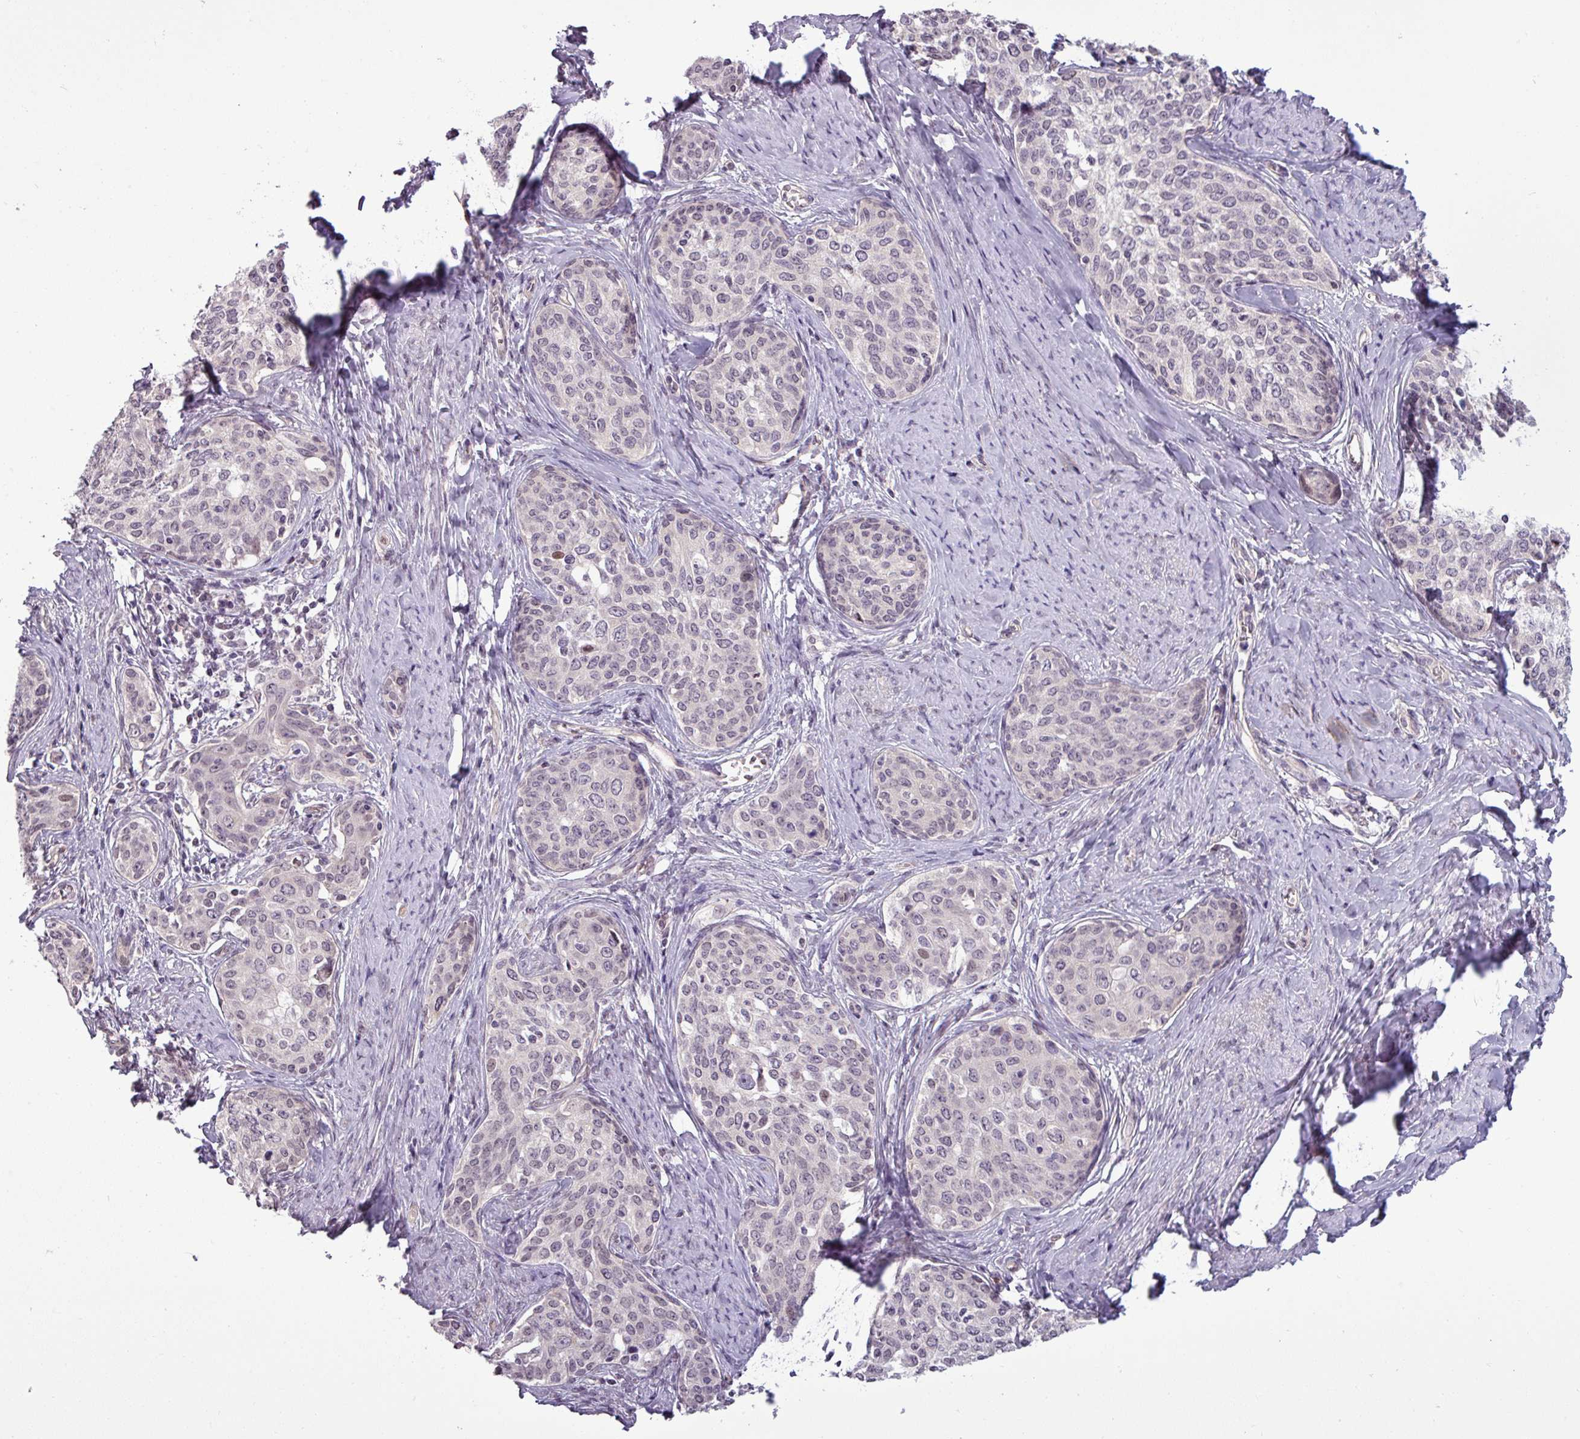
{"staining": {"intensity": "negative", "quantity": "none", "location": "none"}, "tissue": "cervical cancer", "cell_type": "Tumor cells", "image_type": "cancer", "snomed": [{"axis": "morphology", "description": "Squamous cell carcinoma, NOS"}, {"axis": "morphology", "description": "Adenocarcinoma, NOS"}, {"axis": "topography", "description": "Cervix"}], "caption": "Tumor cells are negative for protein expression in human cervical adenocarcinoma. The staining was performed using DAB to visualize the protein expression in brown, while the nuclei were stained in blue with hematoxylin (Magnification: 20x).", "gene": "GPT2", "patient": {"sex": "female", "age": 52}}